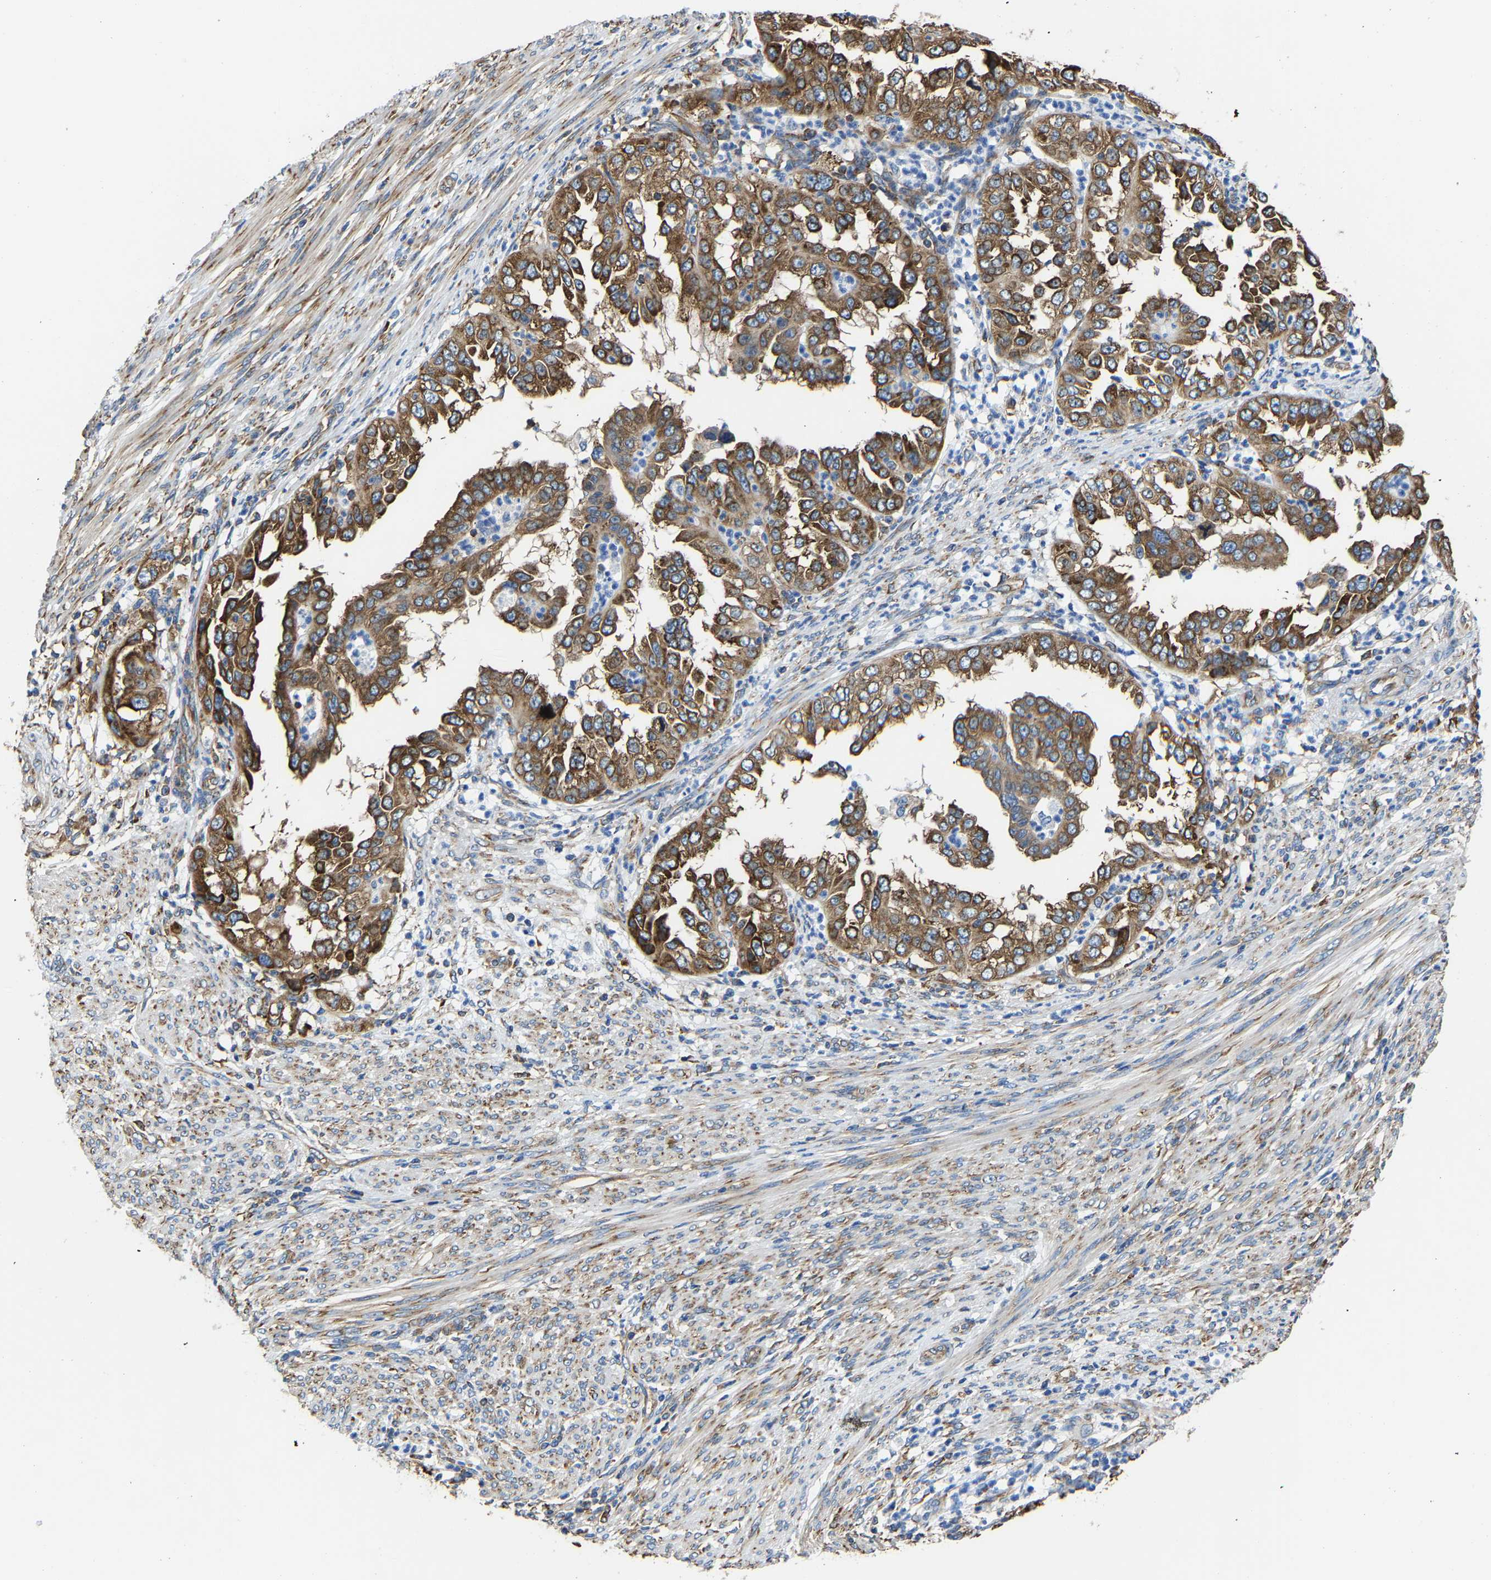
{"staining": {"intensity": "strong", "quantity": ">75%", "location": "cytoplasmic/membranous"}, "tissue": "endometrial cancer", "cell_type": "Tumor cells", "image_type": "cancer", "snomed": [{"axis": "morphology", "description": "Adenocarcinoma, NOS"}, {"axis": "topography", "description": "Endometrium"}], "caption": "Endometrial cancer stained with DAB (3,3'-diaminobenzidine) IHC displays high levels of strong cytoplasmic/membranous expression in about >75% of tumor cells.", "gene": "G3BP2", "patient": {"sex": "female", "age": 85}}